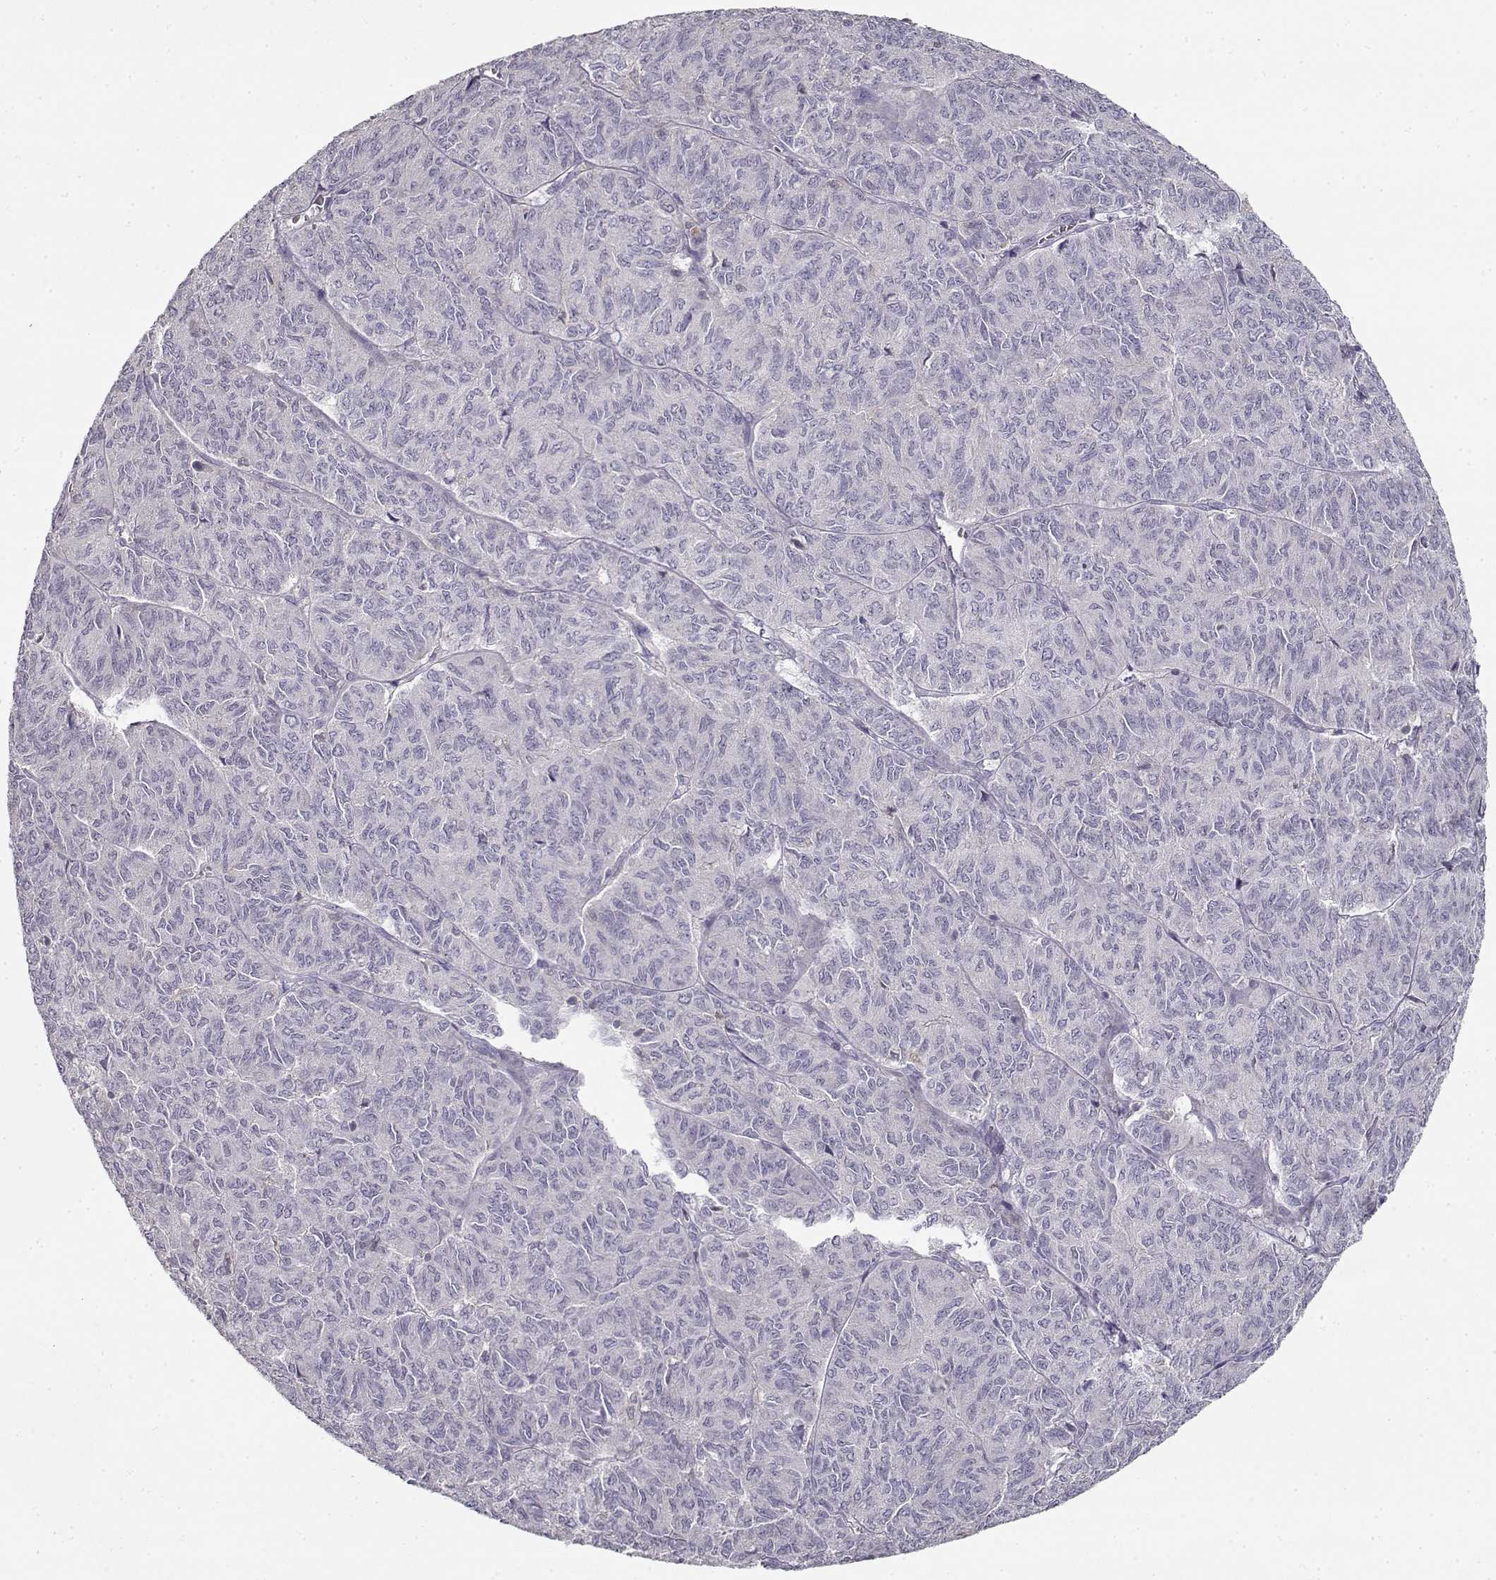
{"staining": {"intensity": "negative", "quantity": "none", "location": "none"}, "tissue": "ovarian cancer", "cell_type": "Tumor cells", "image_type": "cancer", "snomed": [{"axis": "morphology", "description": "Carcinoma, endometroid"}, {"axis": "topography", "description": "Ovary"}], "caption": "The IHC histopathology image has no significant staining in tumor cells of ovarian cancer (endometroid carcinoma) tissue.", "gene": "VAV1", "patient": {"sex": "female", "age": 80}}